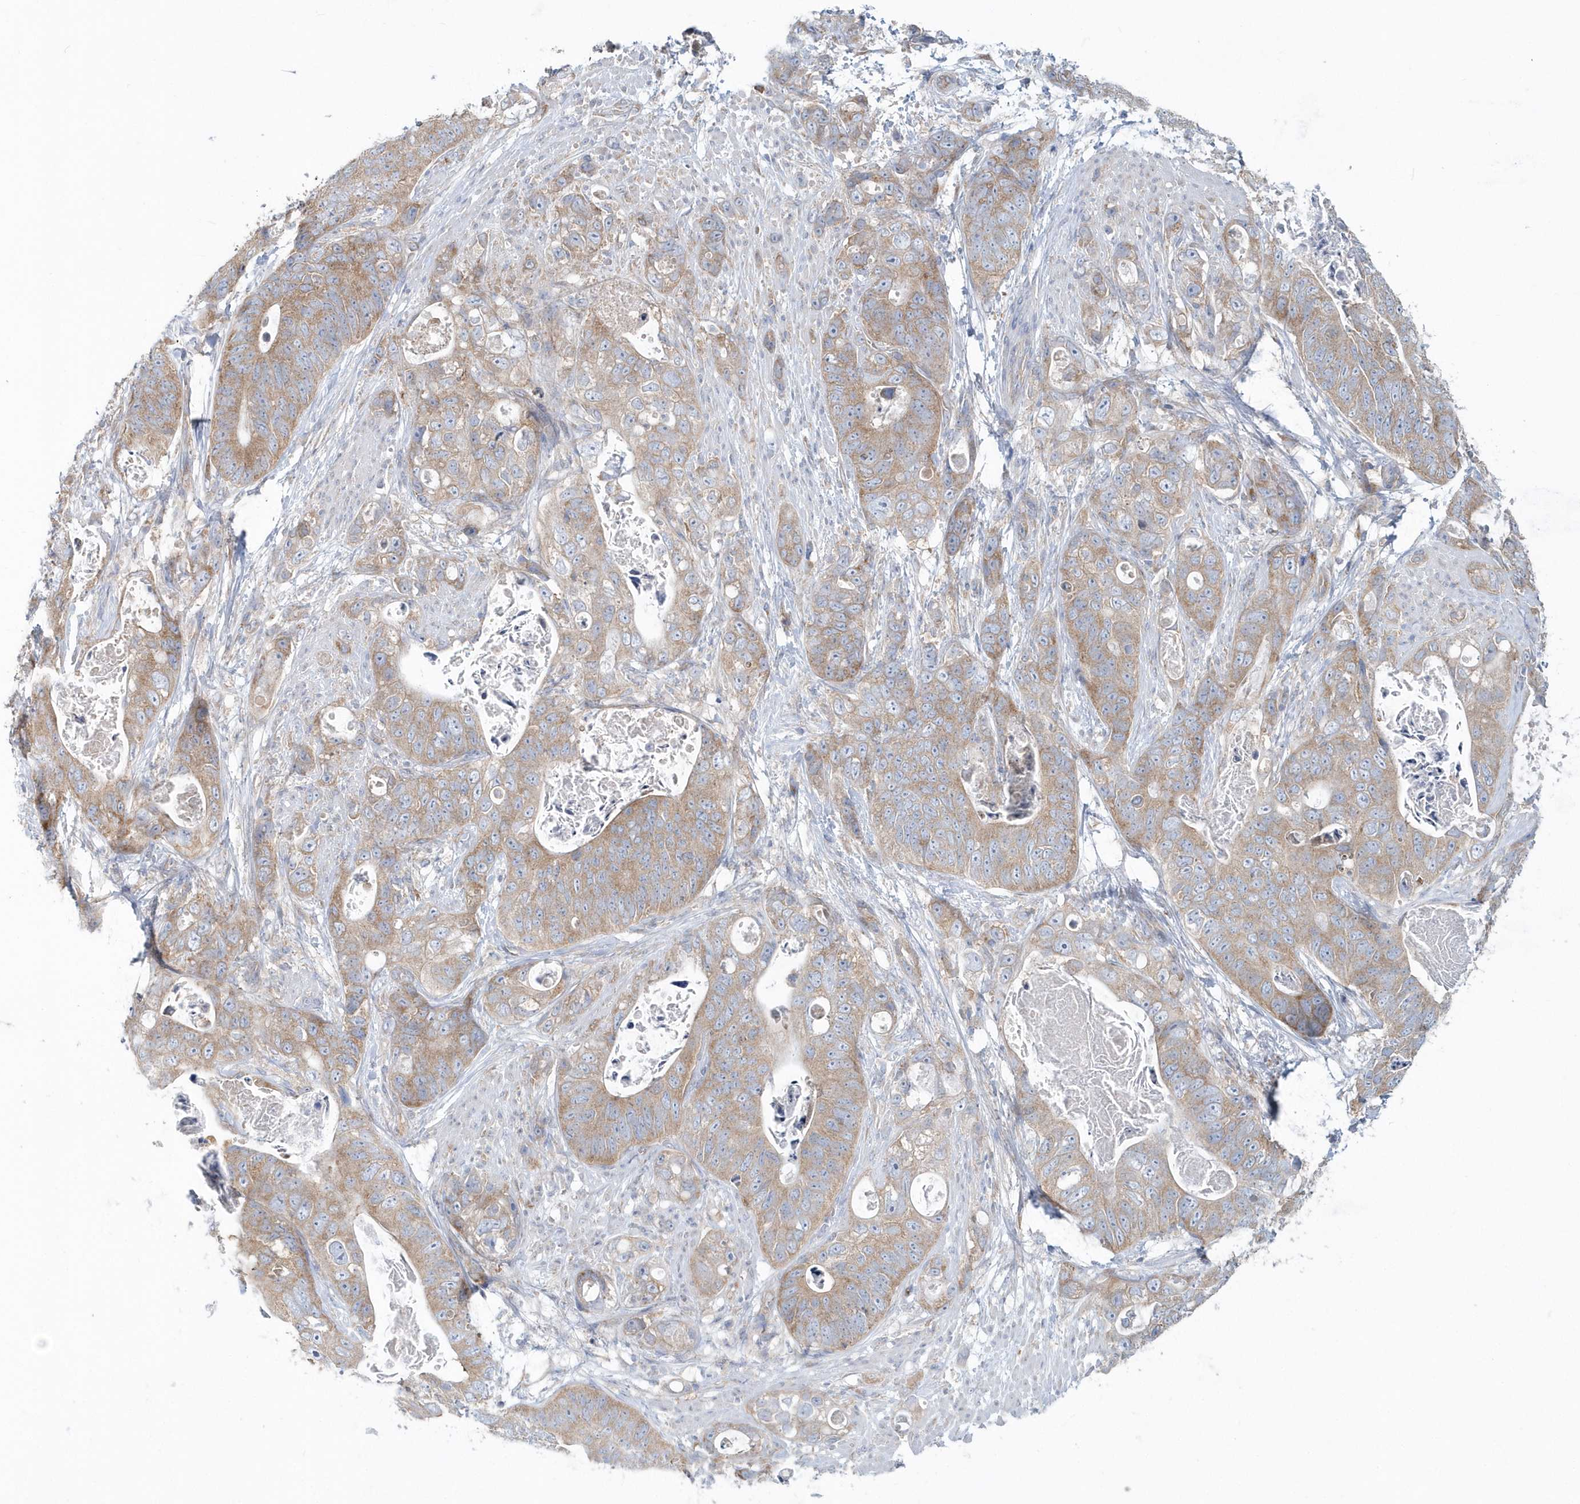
{"staining": {"intensity": "moderate", "quantity": ">75%", "location": "cytoplasmic/membranous"}, "tissue": "stomach cancer", "cell_type": "Tumor cells", "image_type": "cancer", "snomed": [{"axis": "morphology", "description": "Adenocarcinoma, NOS"}, {"axis": "topography", "description": "Stomach"}], "caption": "This image reveals immunohistochemistry (IHC) staining of human adenocarcinoma (stomach), with medium moderate cytoplasmic/membranous staining in approximately >75% of tumor cells.", "gene": "EIF3C", "patient": {"sex": "female", "age": 89}}